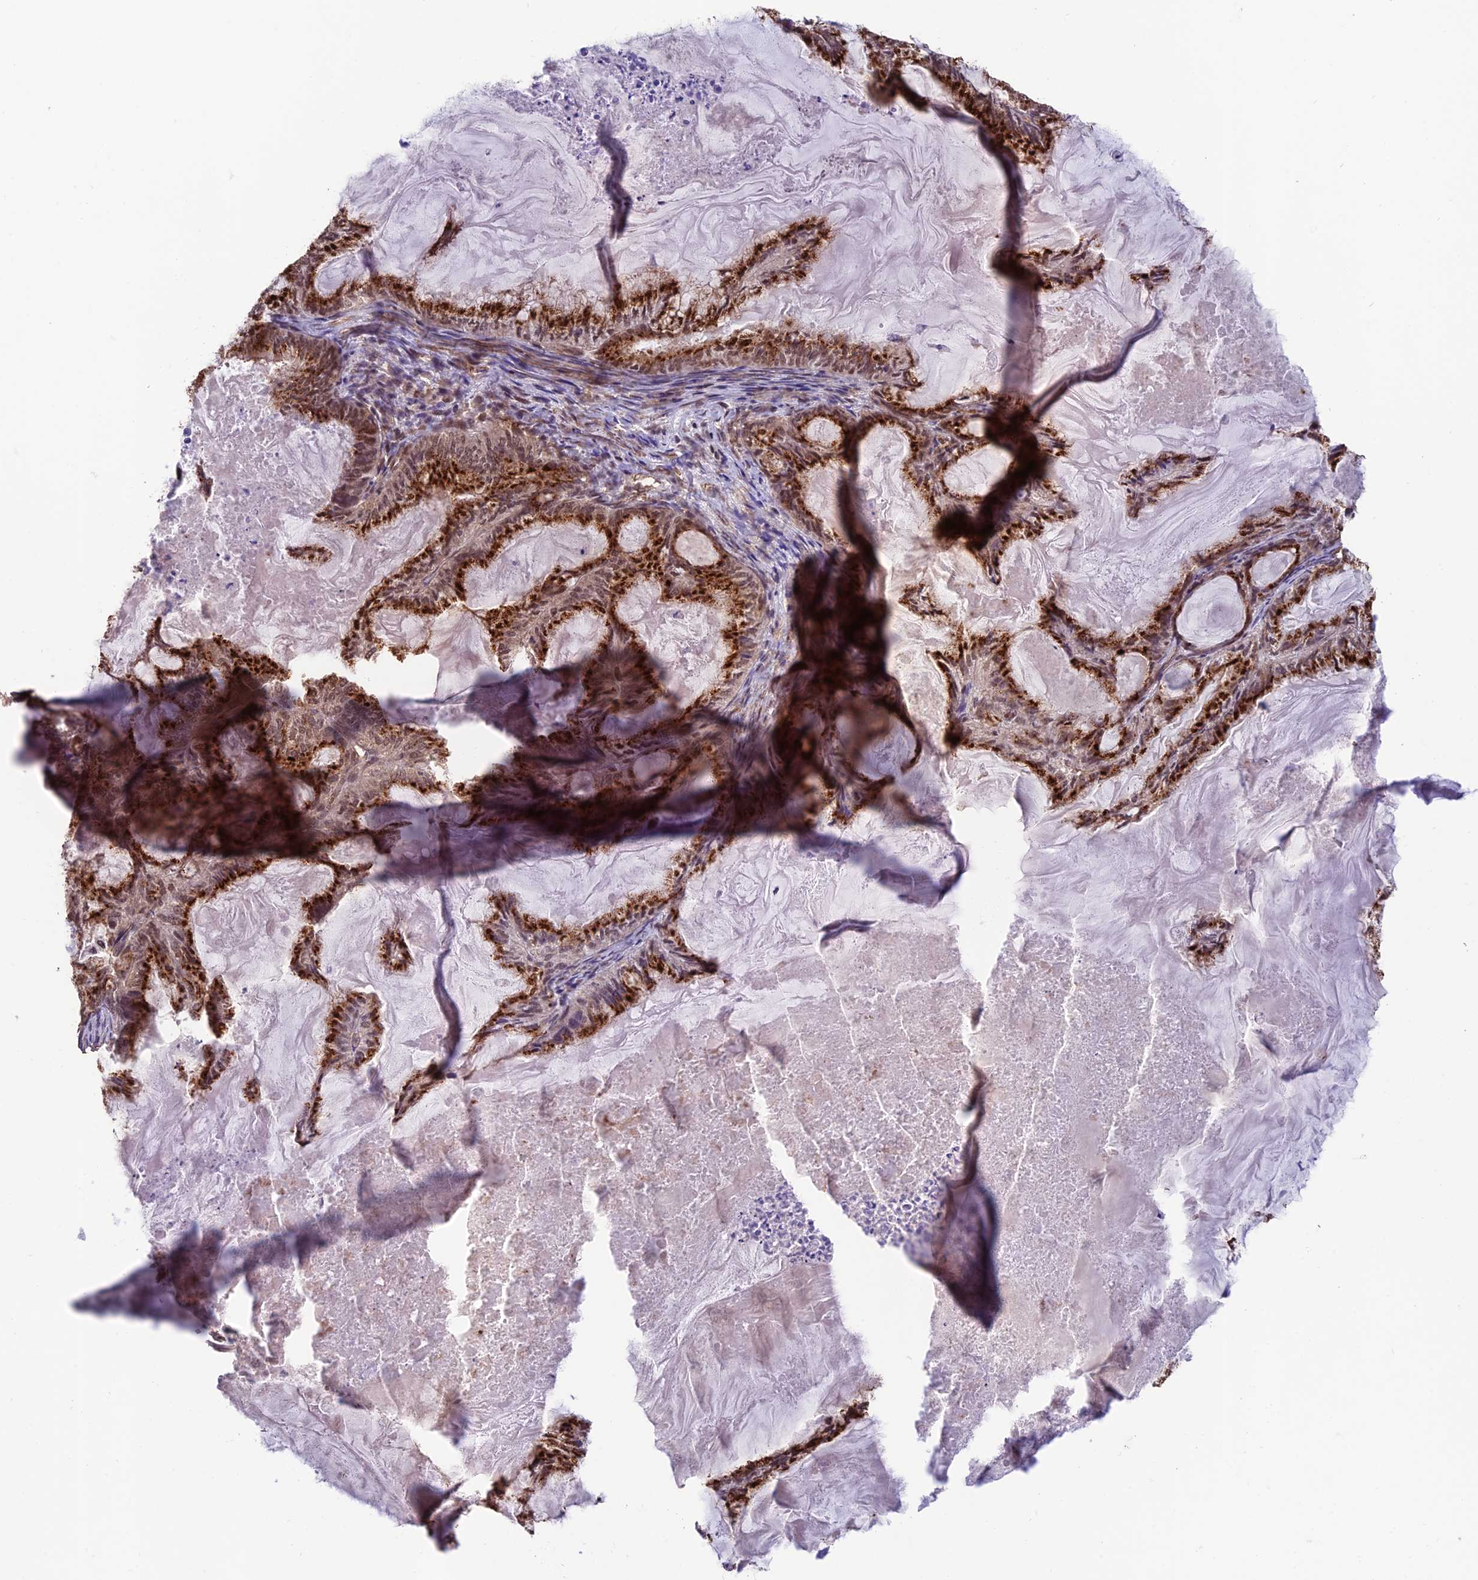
{"staining": {"intensity": "strong", "quantity": ">75%", "location": "cytoplasmic/membranous"}, "tissue": "endometrial cancer", "cell_type": "Tumor cells", "image_type": "cancer", "snomed": [{"axis": "morphology", "description": "Adenocarcinoma, NOS"}, {"axis": "topography", "description": "Endometrium"}], "caption": "Immunohistochemistry photomicrograph of adenocarcinoma (endometrial) stained for a protein (brown), which displays high levels of strong cytoplasmic/membranous staining in about >75% of tumor cells.", "gene": "CABIN1", "patient": {"sex": "female", "age": 86}}